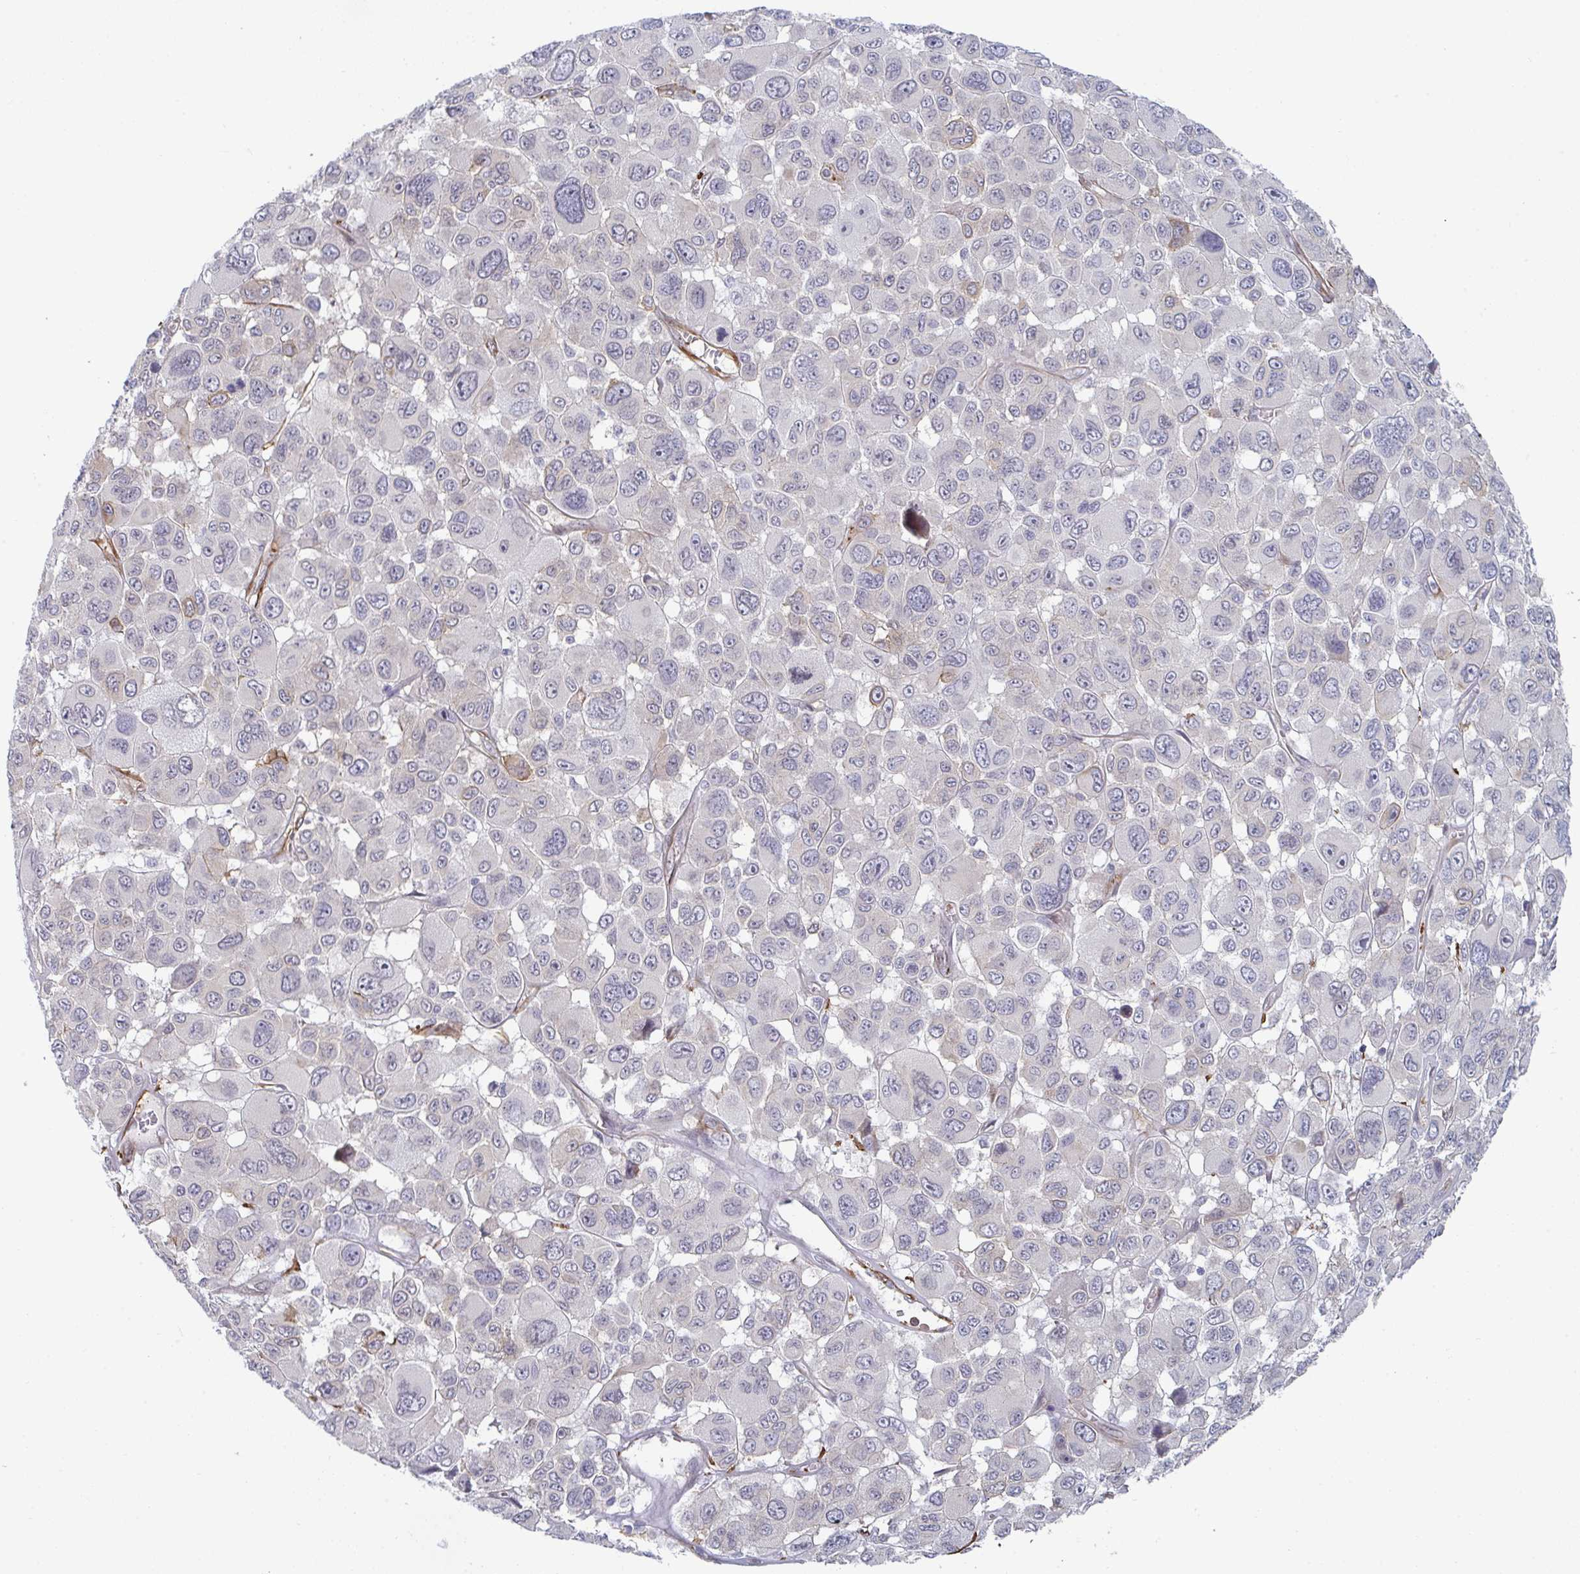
{"staining": {"intensity": "moderate", "quantity": "<25%", "location": "cytoplasmic/membranous"}, "tissue": "melanoma", "cell_type": "Tumor cells", "image_type": "cancer", "snomed": [{"axis": "morphology", "description": "Malignant melanoma, NOS"}, {"axis": "topography", "description": "Skin"}], "caption": "Immunohistochemical staining of human melanoma reveals low levels of moderate cytoplasmic/membranous positivity in approximately <25% of tumor cells.", "gene": "NEURL4", "patient": {"sex": "female", "age": 66}}